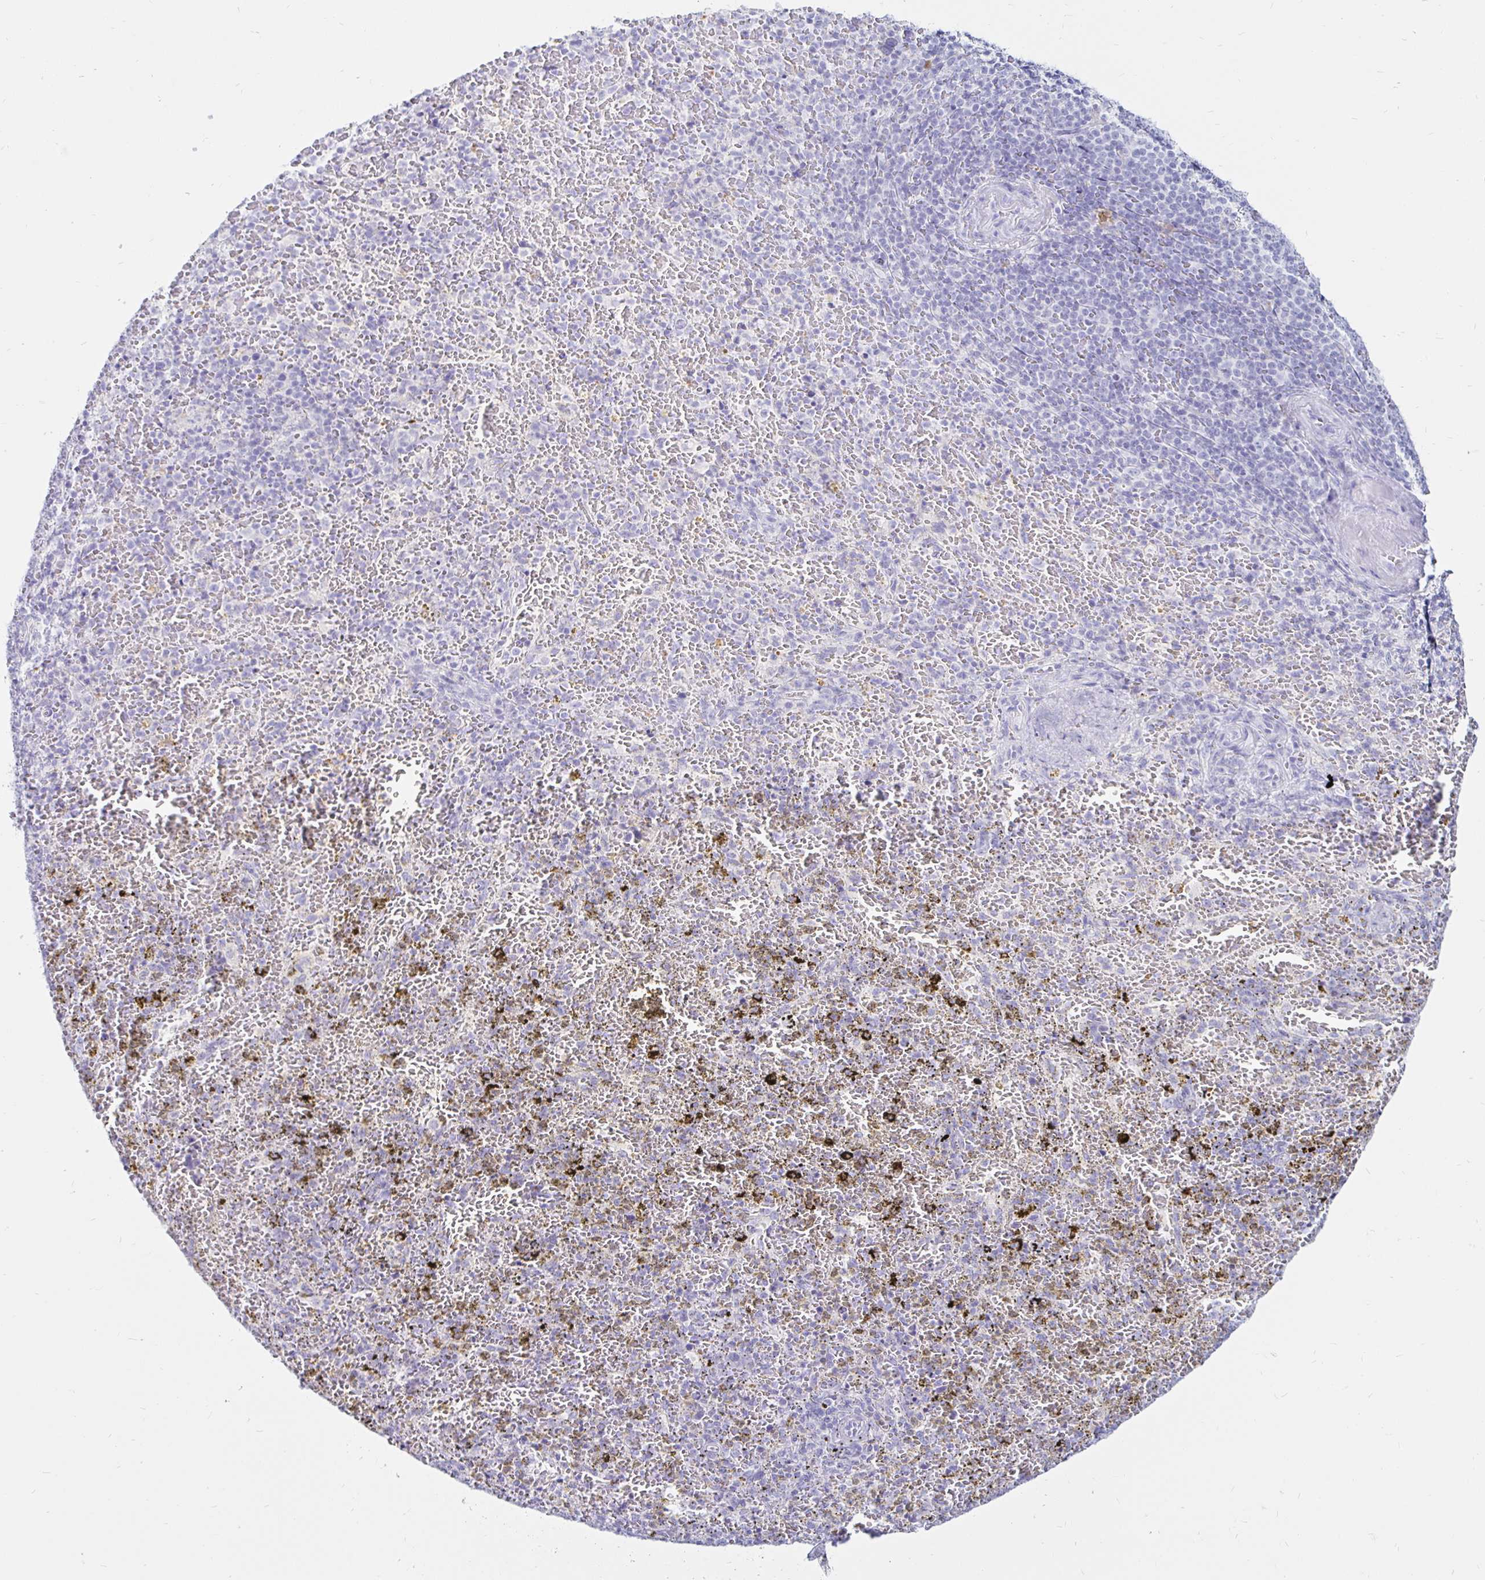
{"staining": {"intensity": "negative", "quantity": "none", "location": "none"}, "tissue": "spleen", "cell_type": "Cells in red pulp", "image_type": "normal", "snomed": [{"axis": "morphology", "description": "Normal tissue, NOS"}, {"axis": "topography", "description": "Spleen"}], "caption": "Immunohistochemistry (IHC) photomicrograph of benign spleen: spleen stained with DAB (3,3'-diaminobenzidine) demonstrates no significant protein staining in cells in red pulp.", "gene": "TIMP1", "patient": {"sex": "female", "age": 50}}